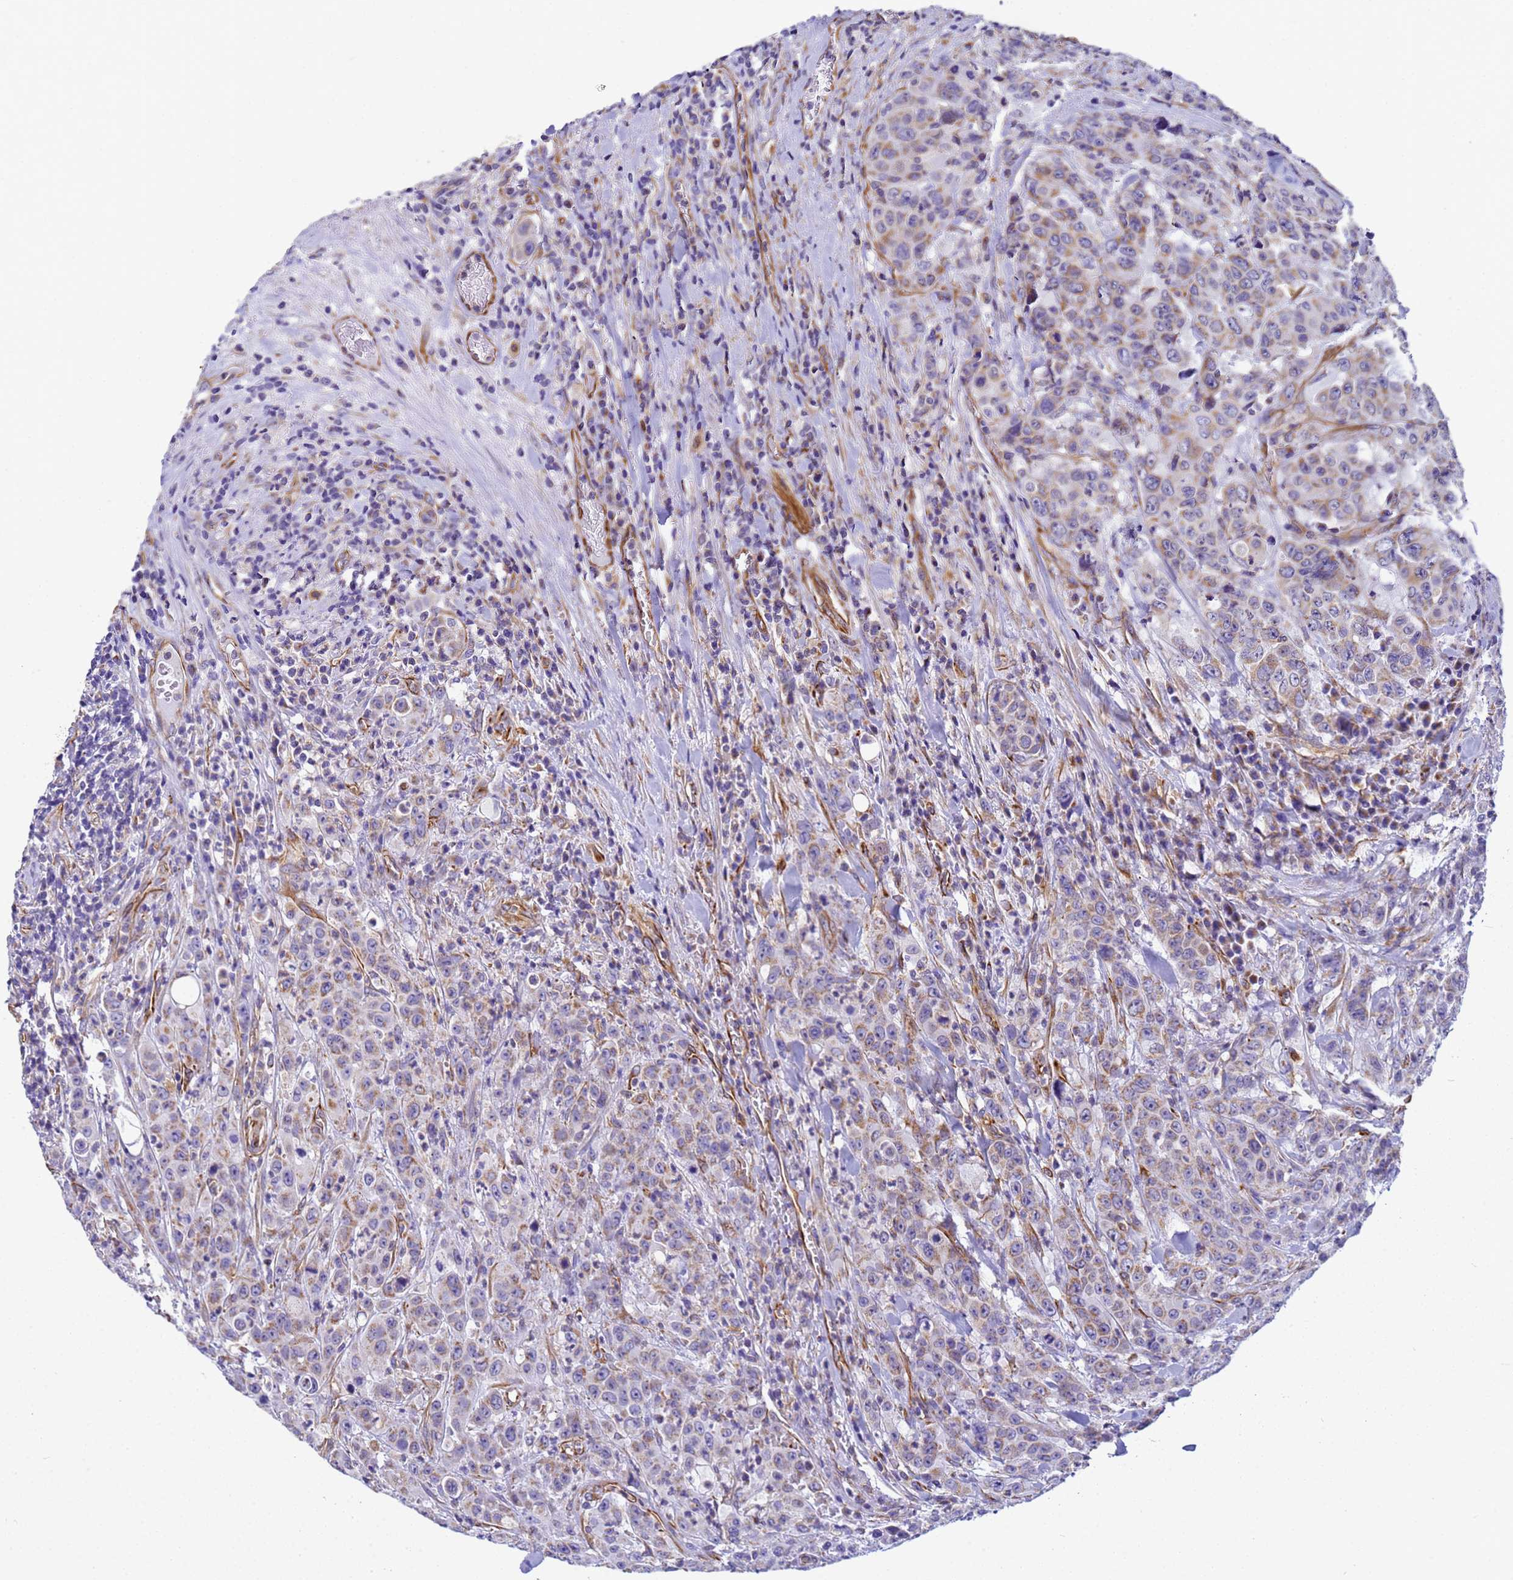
{"staining": {"intensity": "moderate", "quantity": "25%-75%", "location": "cytoplasmic/membranous"}, "tissue": "colorectal cancer", "cell_type": "Tumor cells", "image_type": "cancer", "snomed": [{"axis": "morphology", "description": "Adenocarcinoma, NOS"}, {"axis": "topography", "description": "Colon"}], "caption": "Protein staining of adenocarcinoma (colorectal) tissue reveals moderate cytoplasmic/membranous positivity in about 25%-75% of tumor cells.", "gene": "UBXN2B", "patient": {"sex": "male", "age": 62}}